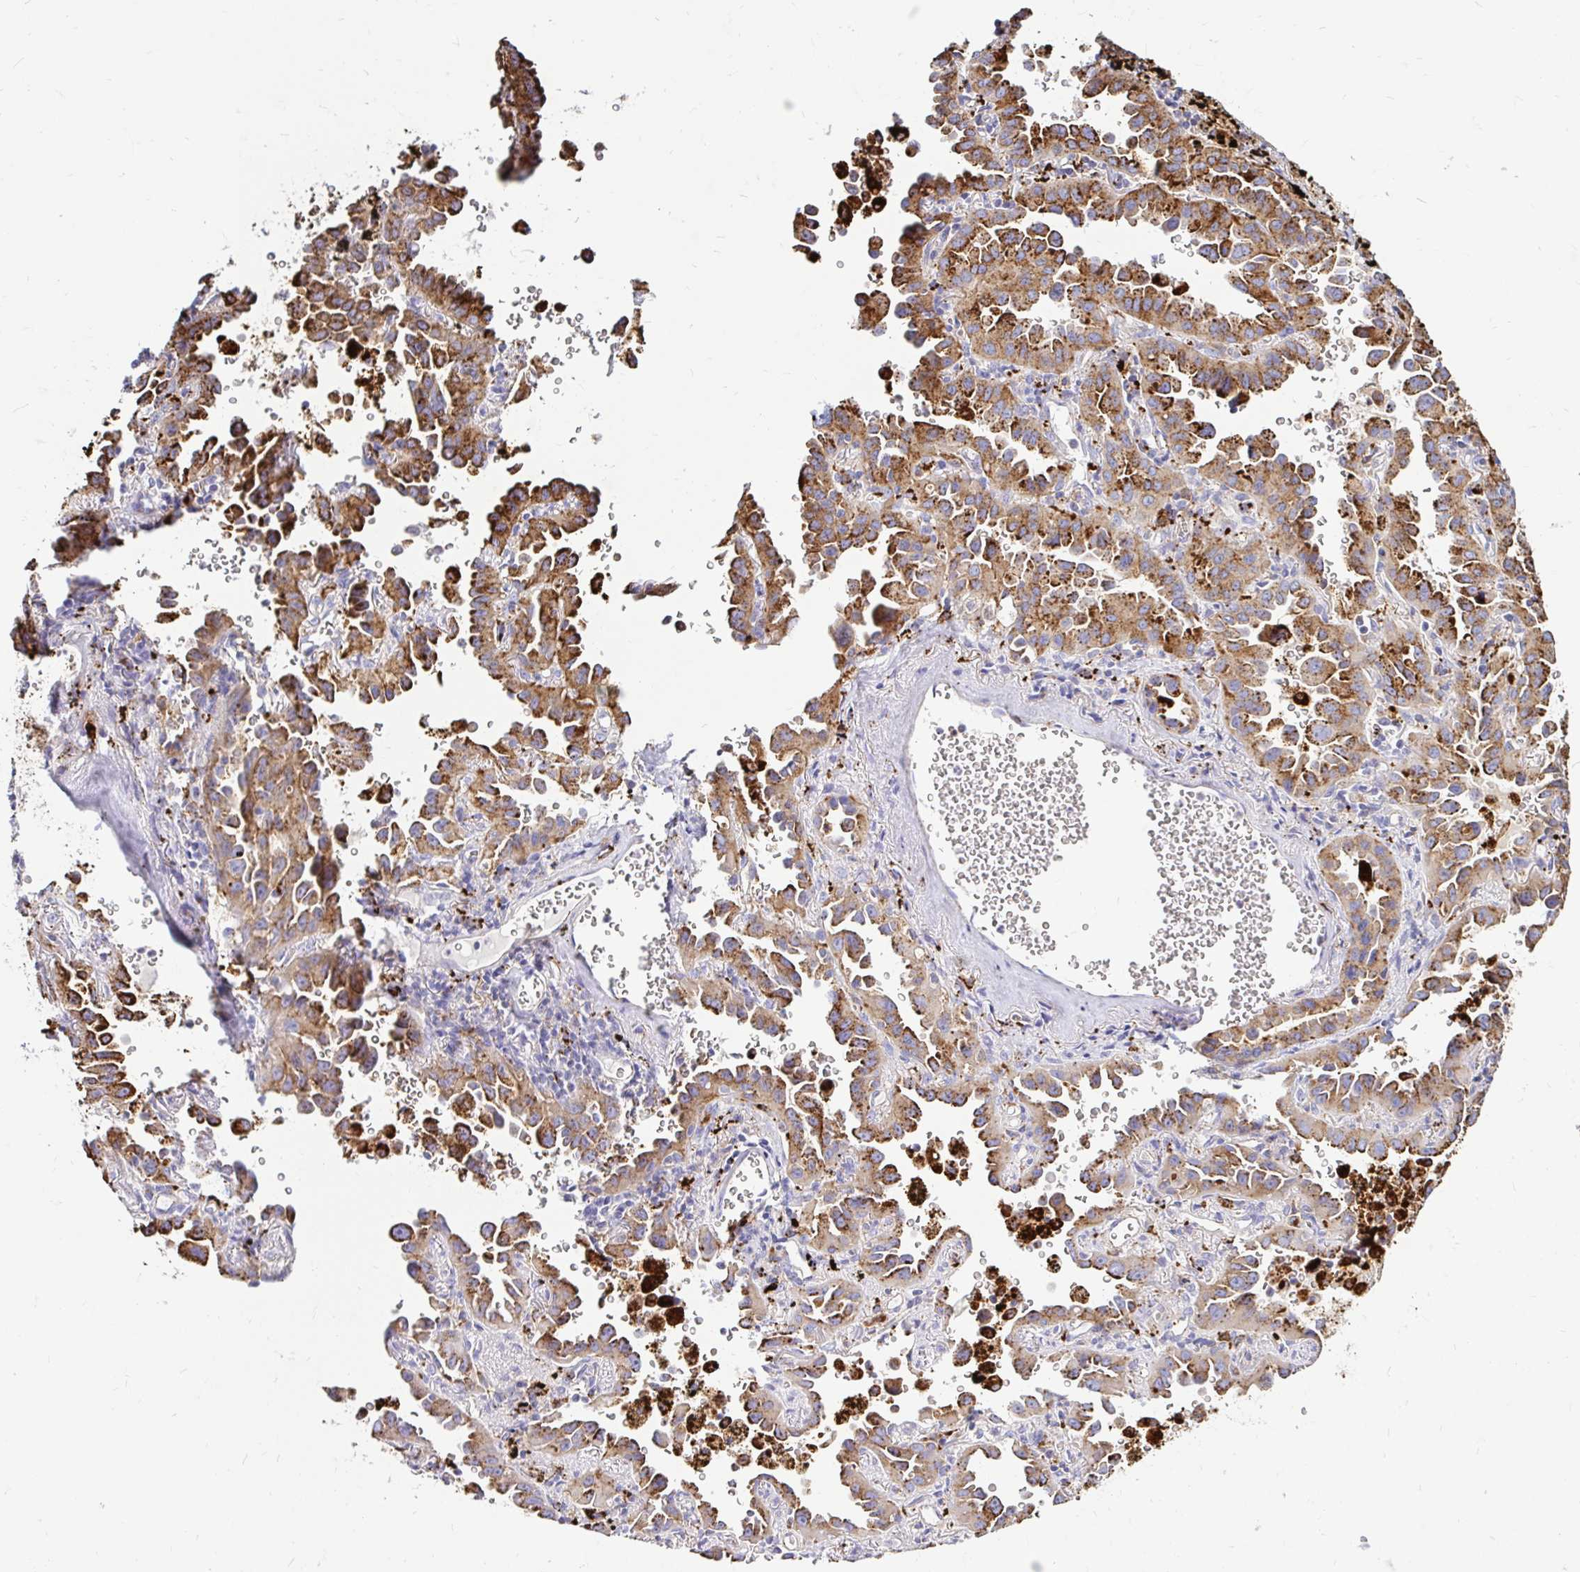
{"staining": {"intensity": "strong", "quantity": ">75%", "location": "cytoplasmic/membranous"}, "tissue": "lung cancer", "cell_type": "Tumor cells", "image_type": "cancer", "snomed": [{"axis": "morphology", "description": "Adenocarcinoma, NOS"}, {"axis": "topography", "description": "Lung"}], "caption": "The image demonstrates staining of lung adenocarcinoma, revealing strong cytoplasmic/membranous protein staining (brown color) within tumor cells. The staining was performed using DAB to visualize the protein expression in brown, while the nuclei were stained in blue with hematoxylin (Magnification: 20x).", "gene": "FUCA1", "patient": {"sex": "male", "age": 68}}